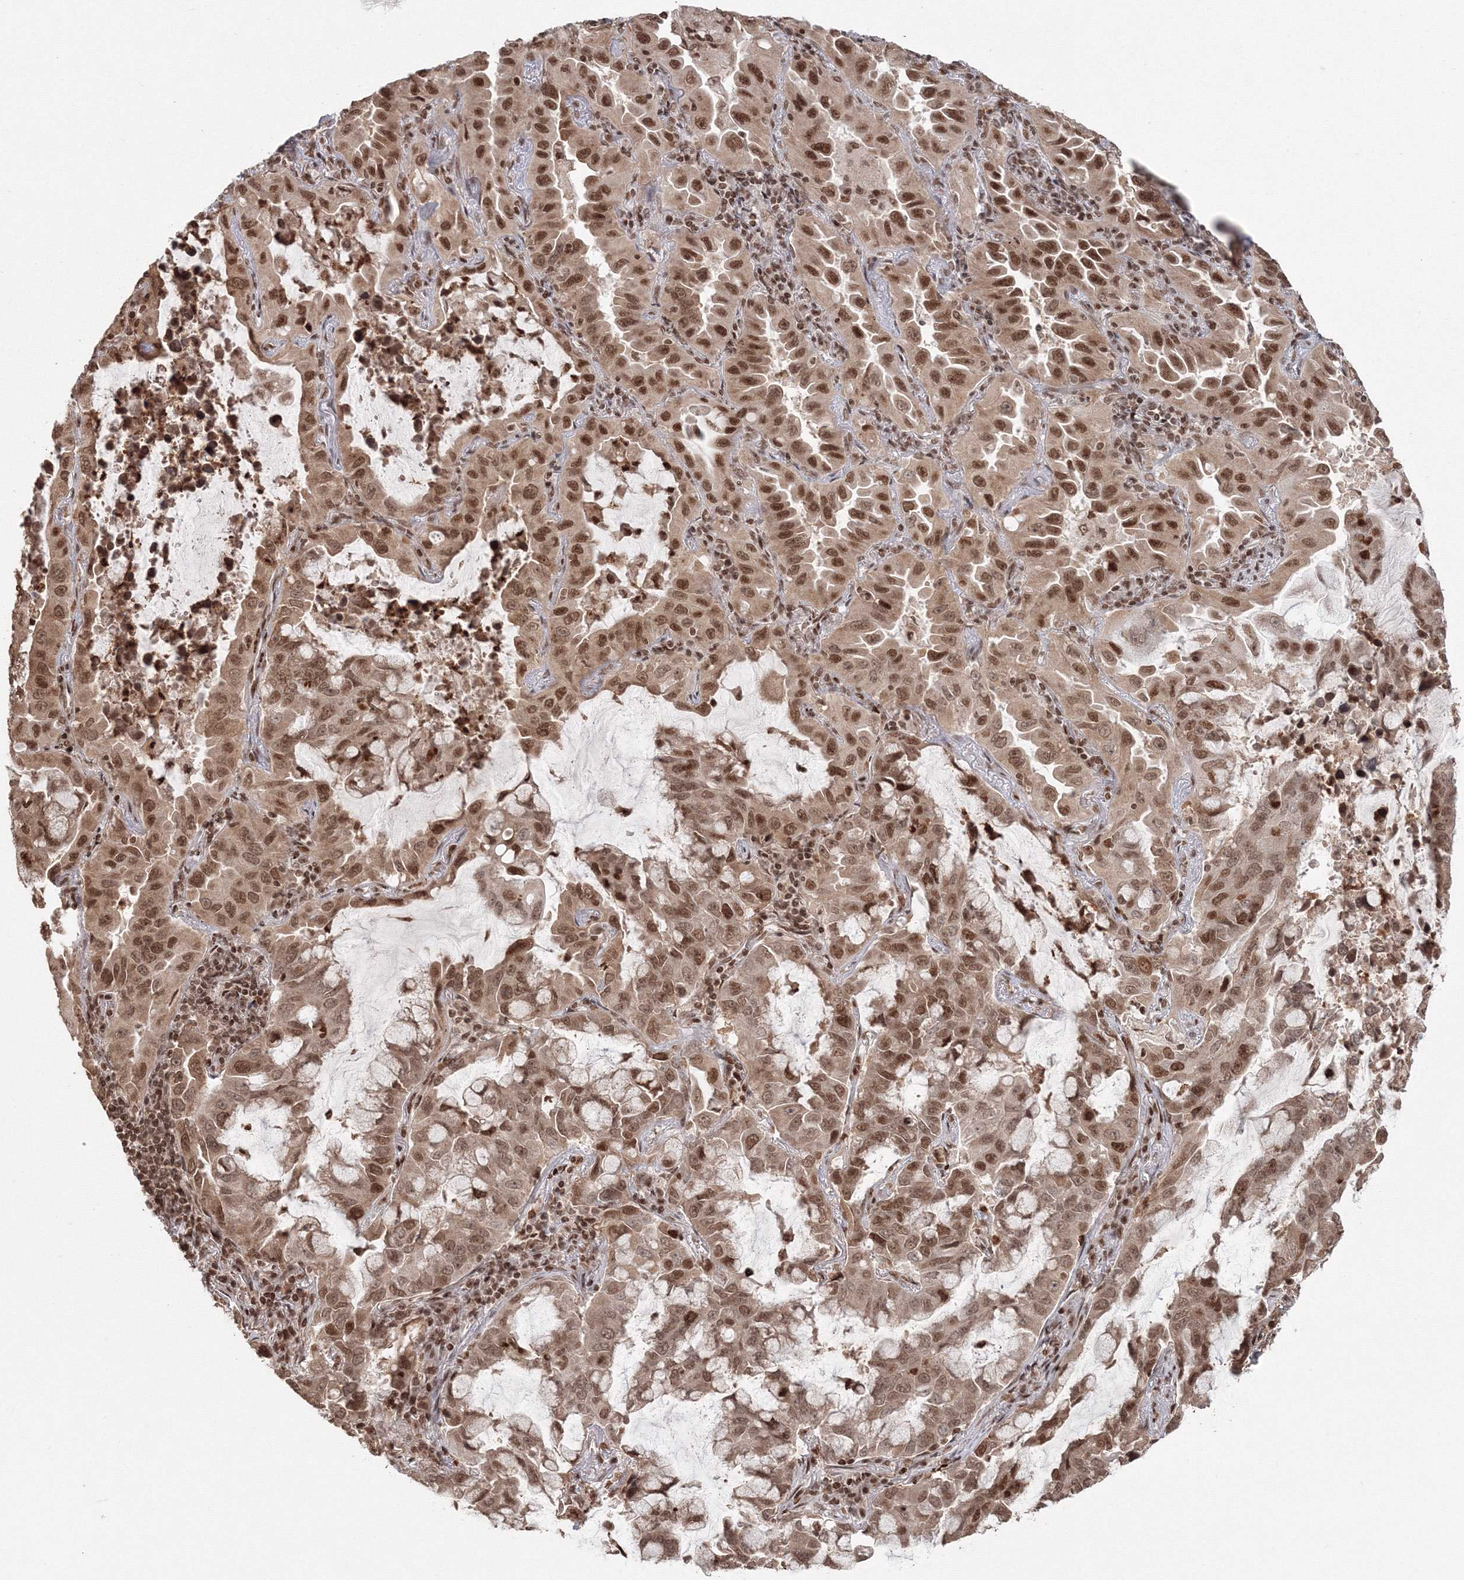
{"staining": {"intensity": "moderate", "quantity": ">75%", "location": "nuclear"}, "tissue": "lung cancer", "cell_type": "Tumor cells", "image_type": "cancer", "snomed": [{"axis": "morphology", "description": "Adenocarcinoma, NOS"}, {"axis": "topography", "description": "Lung"}], "caption": "This image demonstrates immunohistochemistry staining of human adenocarcinoma (lung), with medium moderate nuclear staining in about >75% of tumor cells.", "gene": "KIF20A", "patient": {"sex": "male", "age": 64}}